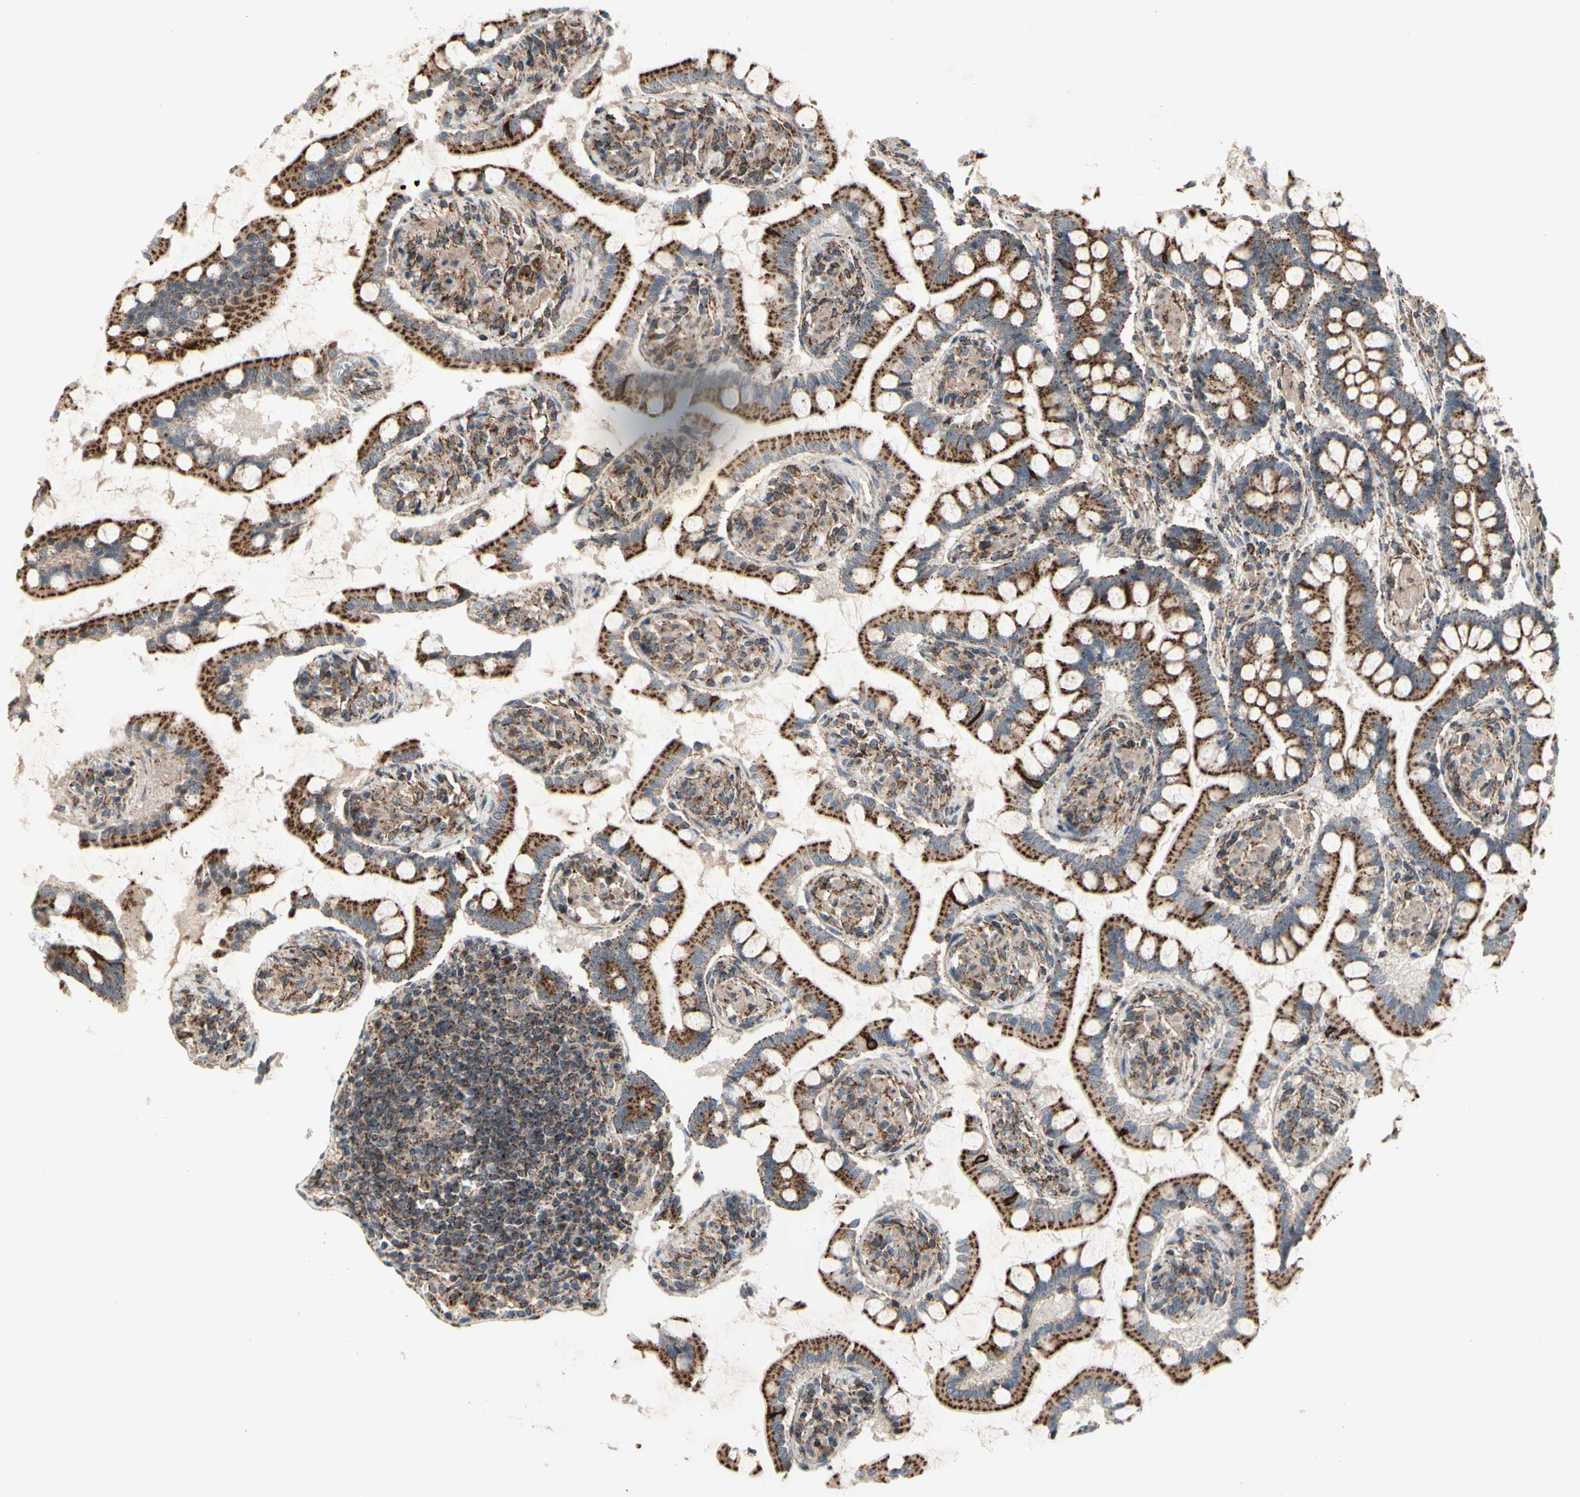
{"staining": {"intensity": "strong", "quantity": ">75%", "location": "cytoplasmic/membranous"}, "tissue": "small intestine", "cell_type": "Glandular cells", "image_type": "normal", "snomed": [{"axis": "morphology", "description": "Normal tissue, NOS"}, {"axis": "topography", "description": "Small intestine"}], "caption": "The histopathology image exhibits immunohistochemical staining of normal small intestine. There is strong cytoplasmic/membranous staining is seen in approximately >75% of glandular cells.", "gene": "SLC39A9", "patient": {"sex": "male", "age": 41}}